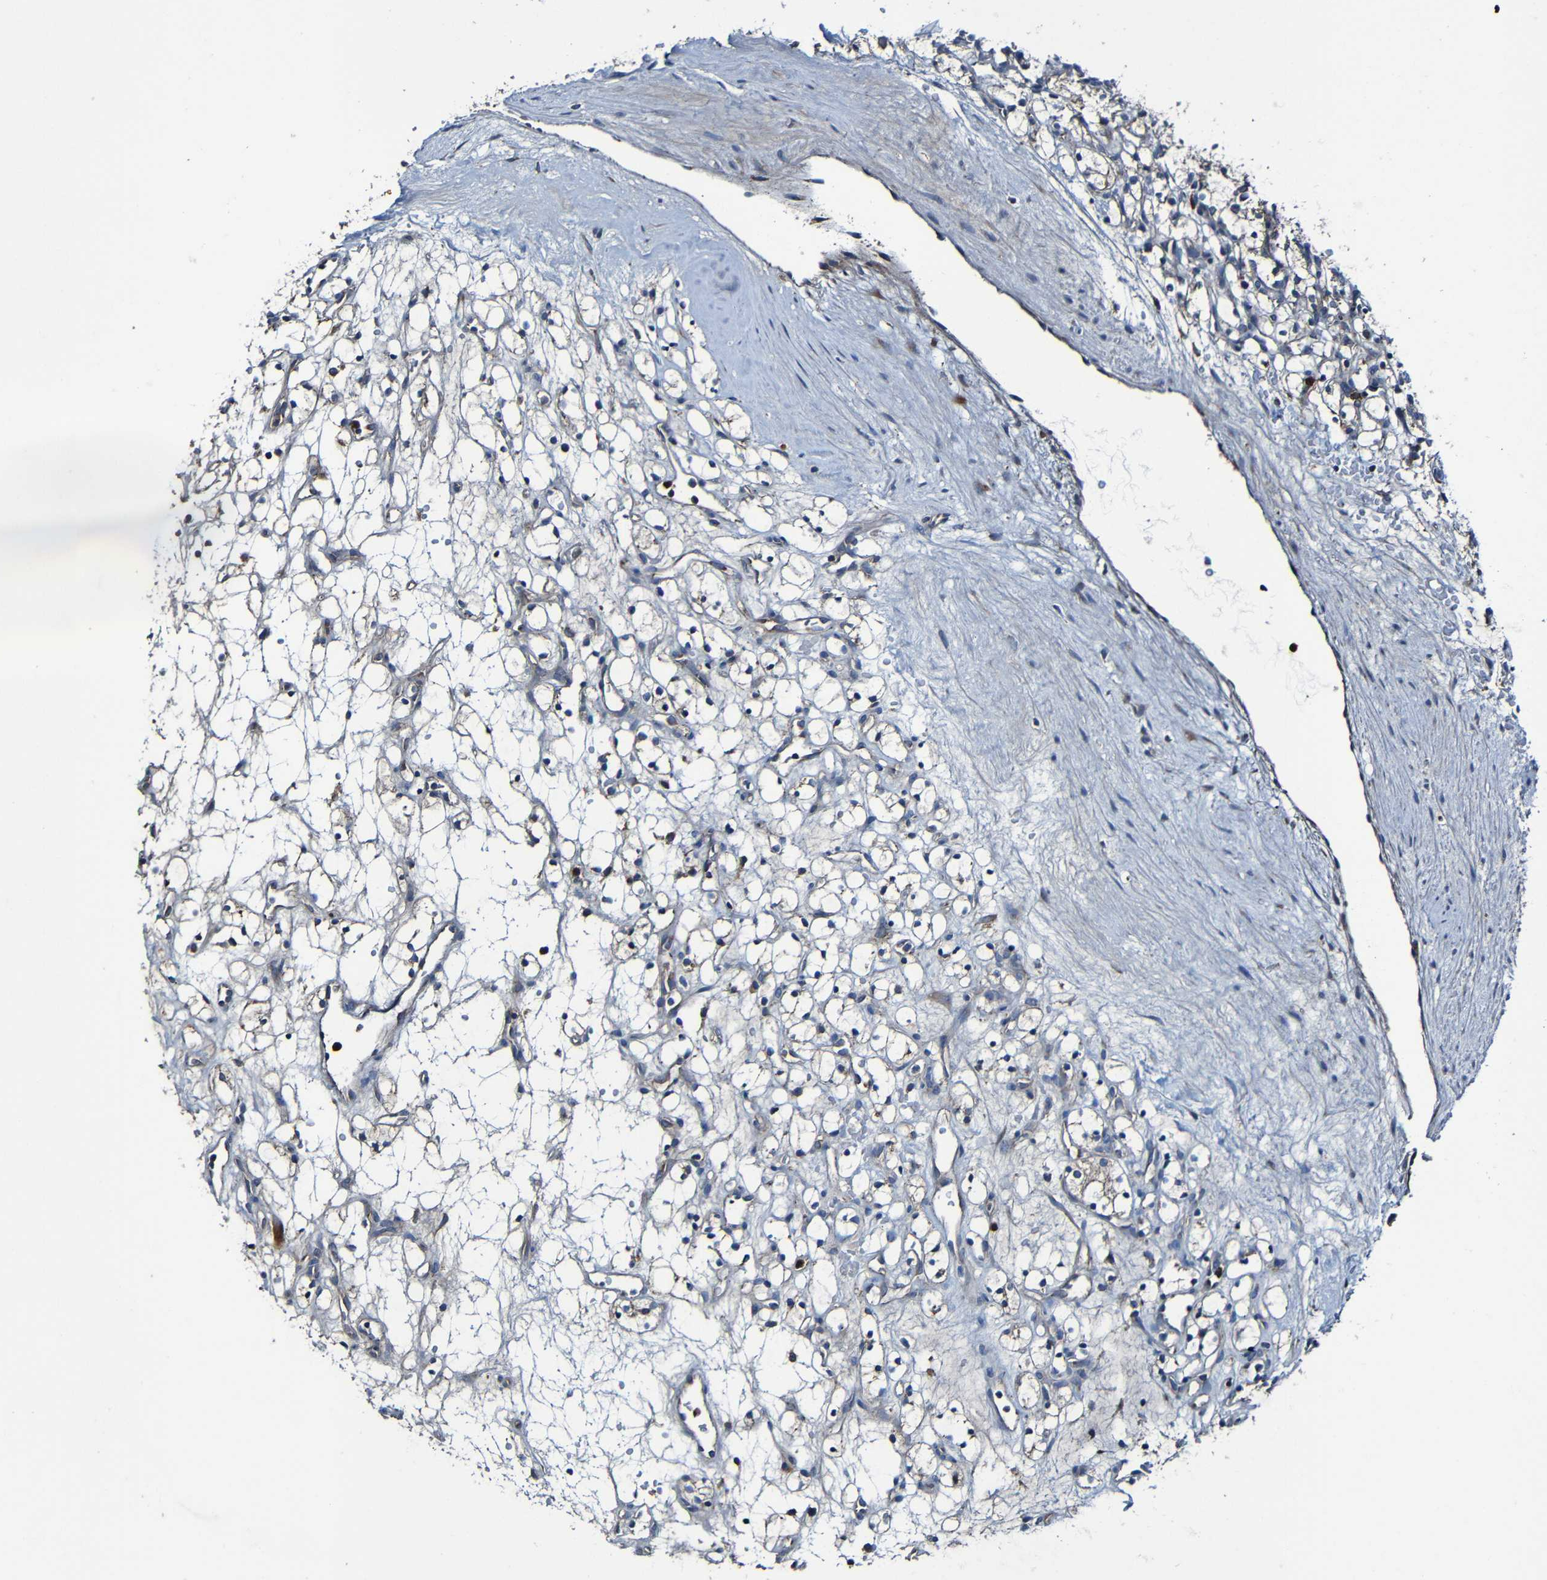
{"staining": {"intensity": "negative", "quantity": "none", "location": "none"}, "tissue": "renal cancer", "cell_type": "Tumor cells", "image_type": "cancer", "snomed": [{"axis": "morphology", "description": "Adenocarcinoma, NOS"}, {"axis": "topography", "description": "Kidney"}], "caption": "The immunohistochemistry (IHC) histopathology image has no significant expression in tumor cells of renal cancer tissue.", "gene": "ADAM15", "patient": {"sex": "female", "age": 60}}